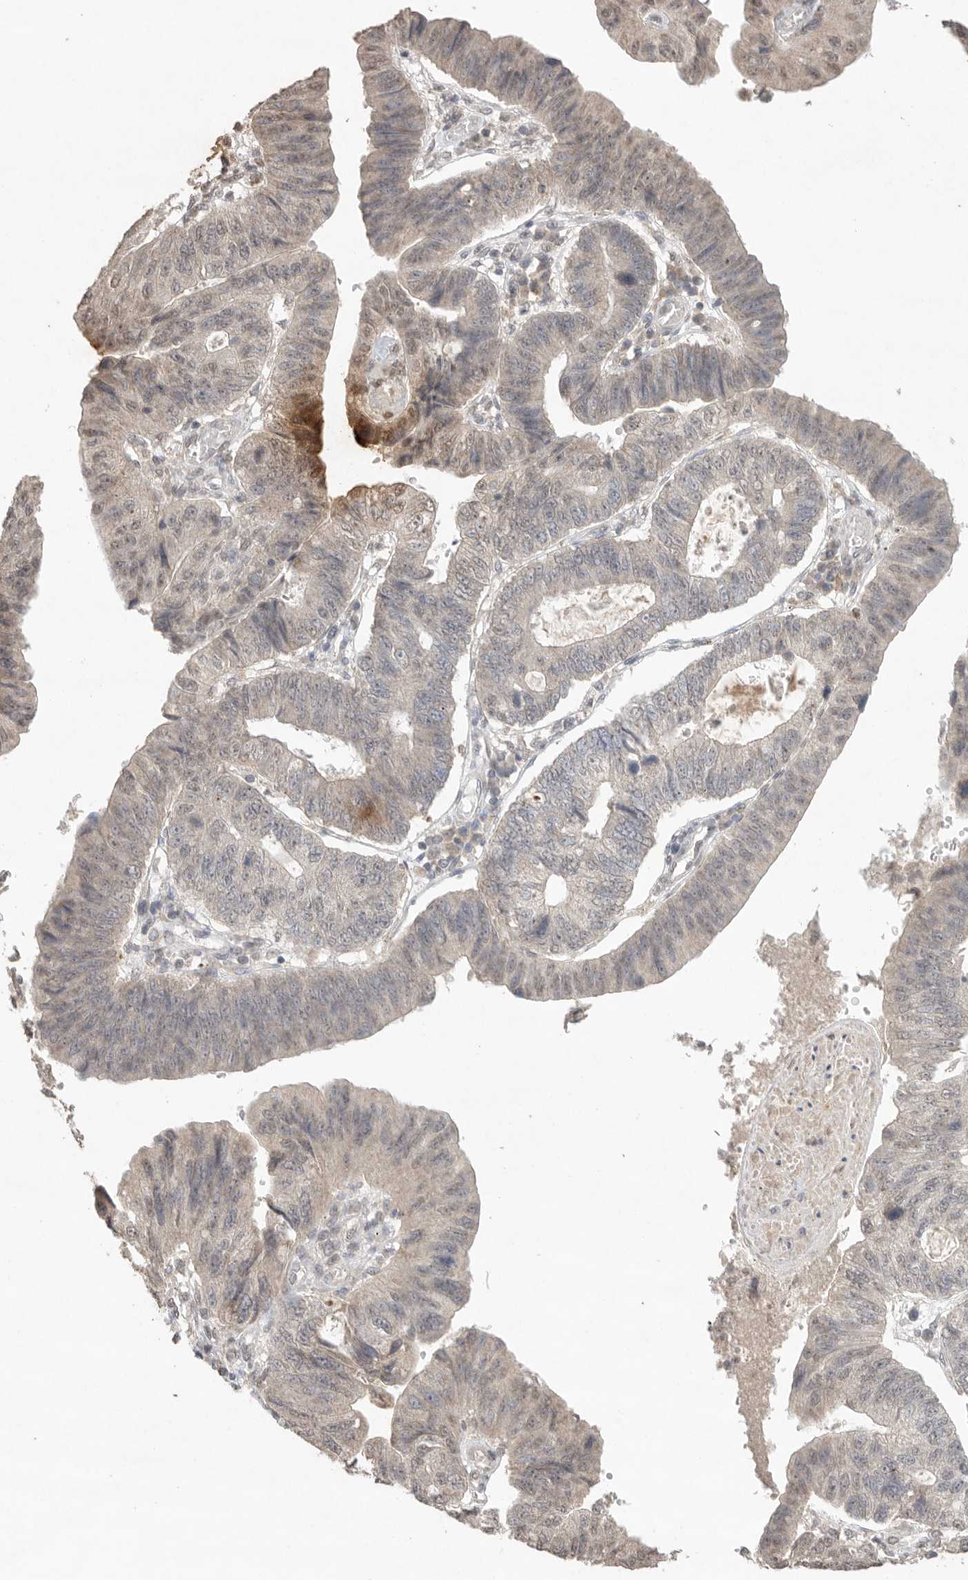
{"staining": {"intensity": "weak", "quantity": "<25%", "location": "cytoplasmic/membranous,nuclear"}, "tissue": "stomach cancer", "cell_type": "Tumor cells", "image_type": "cancer", "snomed": [{"axis": "morphology", "description": "Adenocarcinoma, NOS"}, {"axis": "topography", "description": "Stomach"}], "caption": "High power microscopy histopathology image of an immunohistochemistry (IHC) micrograph of stomach adenocarcinoma, revealing no significant staining in tumor cells. Nuclei are stained in blue.", "gene": "KLK5", "patient": {"sex": "male", "age": 59}}